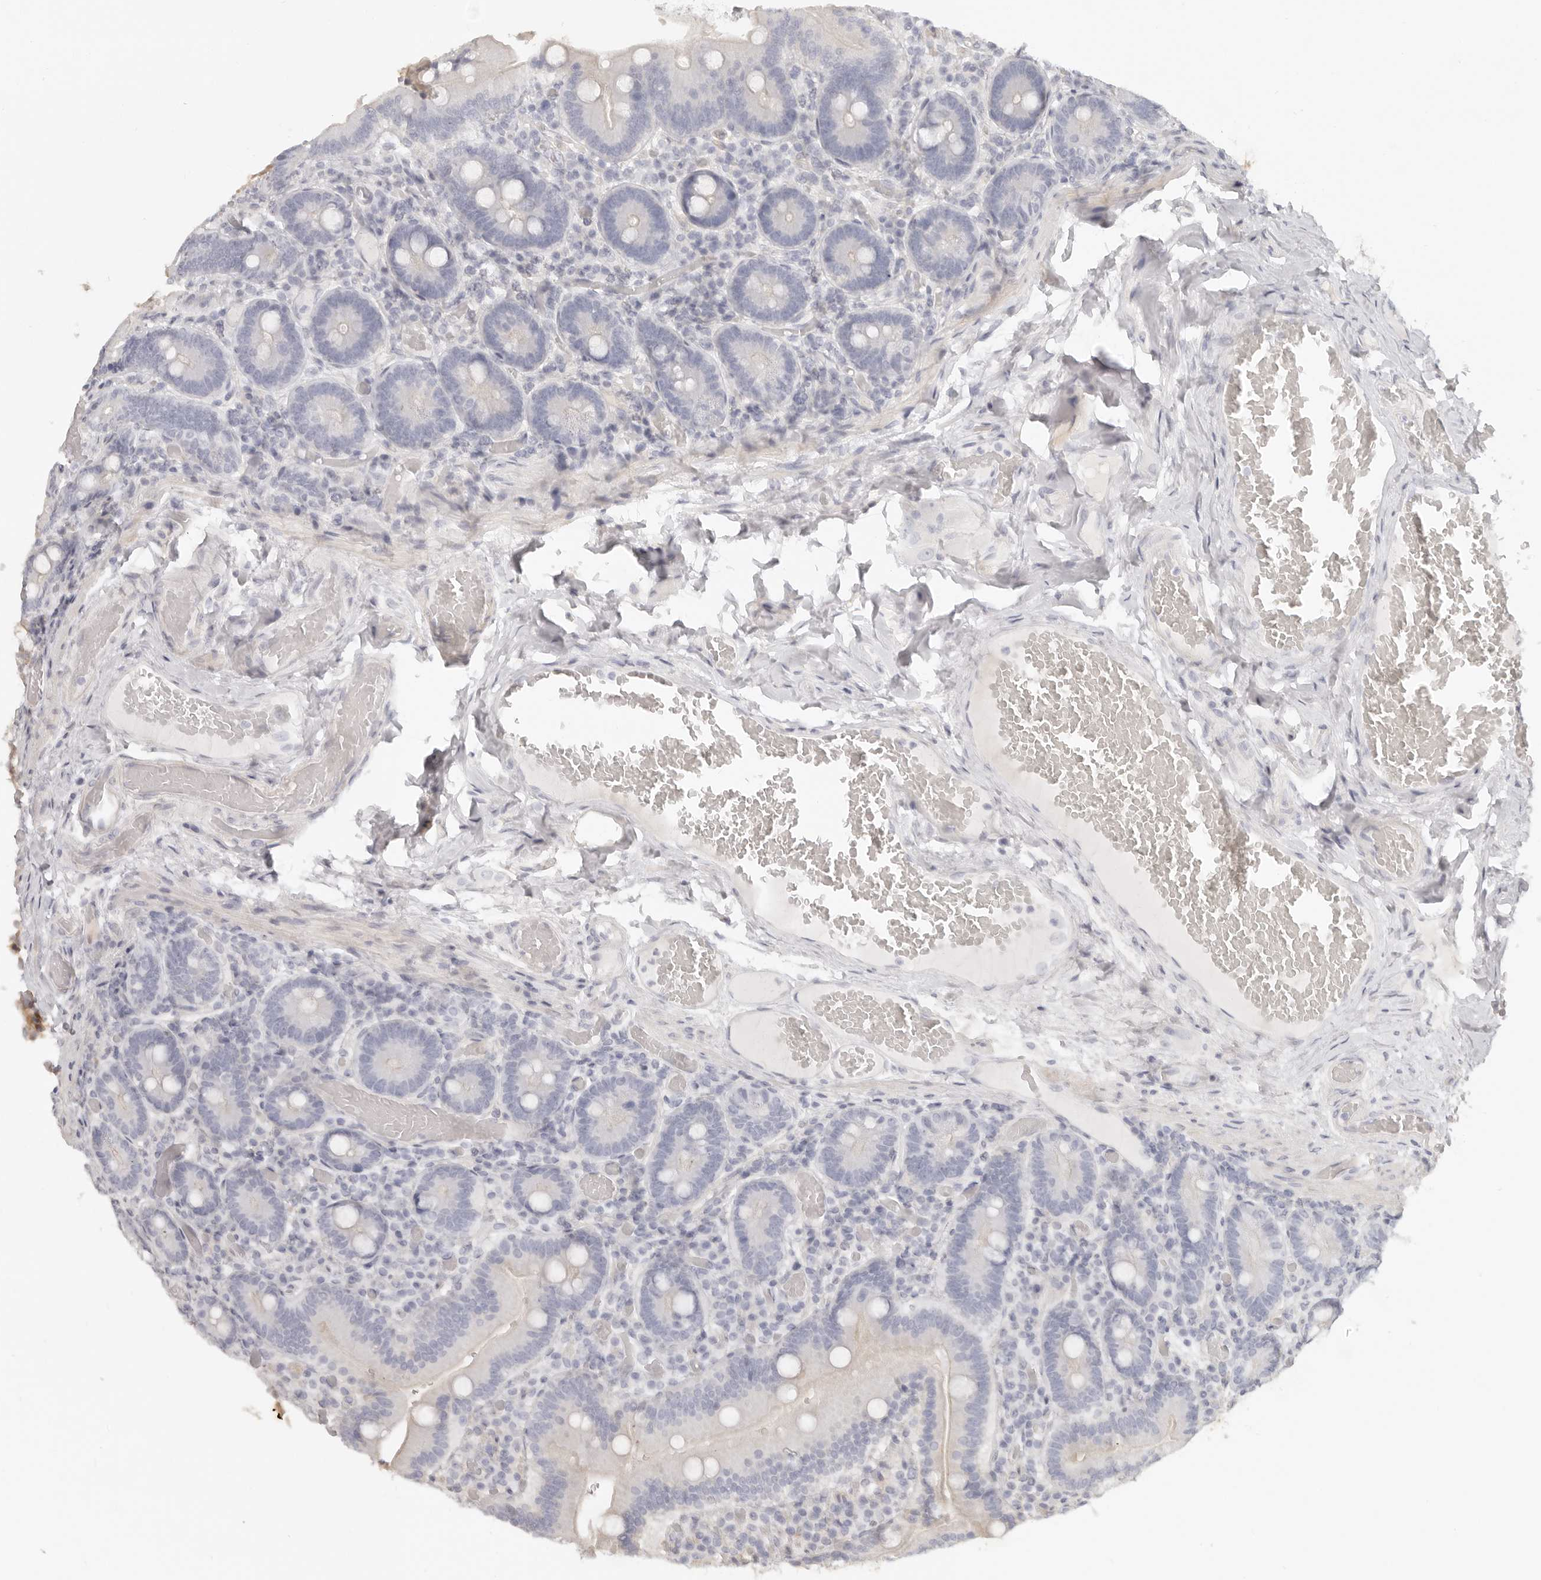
{"staining": {"intensity": "negative", "quantity": "none", "location": "none"}, "tissue": "duodenum", "cell_type": "Glandular cells", "image_type": "normal", "snomed": [{"axis": "morphology", "description": "Normal tissue, NOS"}, {"axis": "topography", "description": "Duodenum"}], "caption": "Human duodenum stained for a protein using immunohistochemistry (IHC) exhibits no staining in glandular cells.", "gene": "RXFP1", "patient": {"sex": "female", "age": 62}}